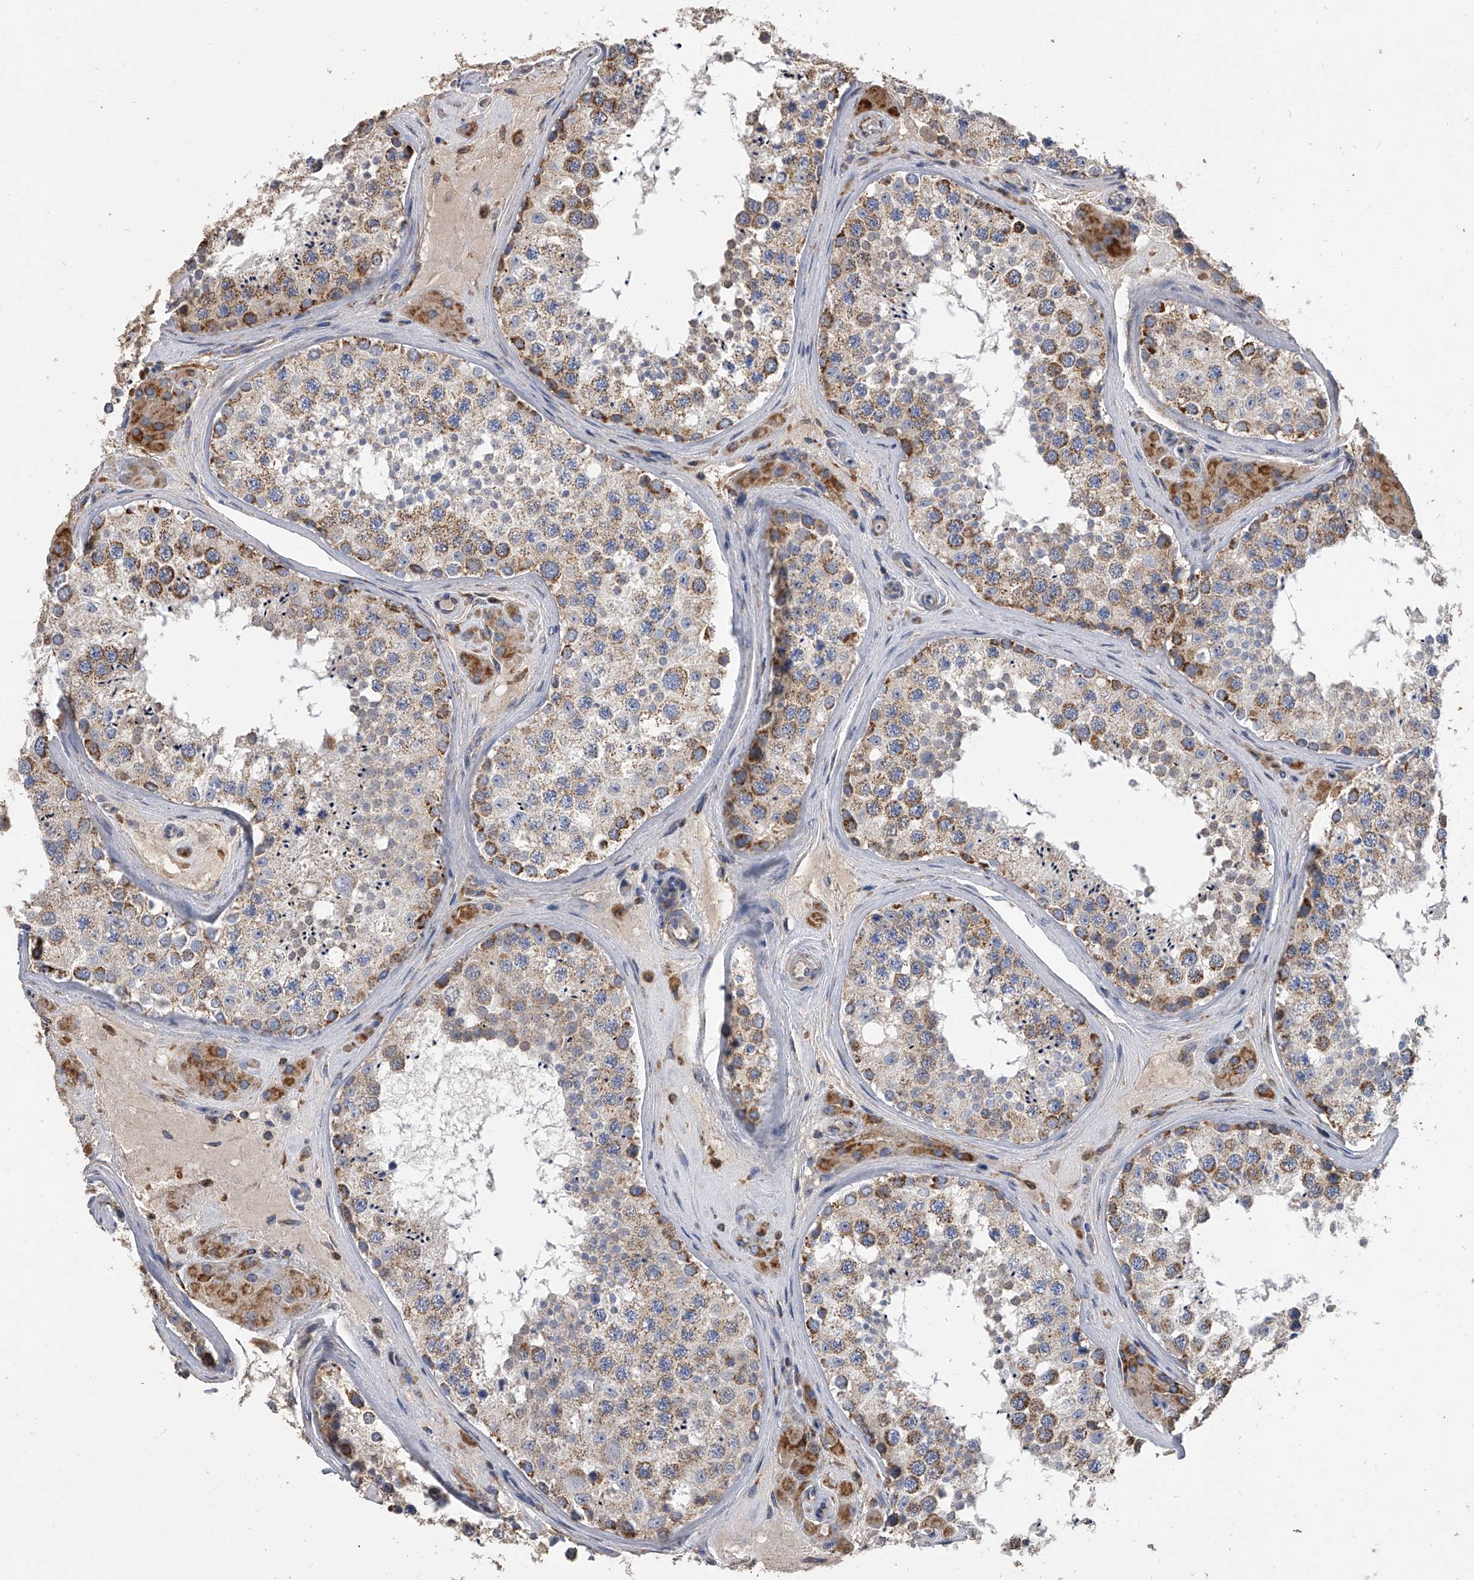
{"staining": {"intensity": "moderate", "quantity": "25%-75%", "location": "cytoplasmic/membranous"}, "tissue": "testis", "cell_type": "Cells in seminiferous ducts", "image_type": "normal", "snomed": [{"axis": "morphology", "description": "Normal tissue, NOS"}, {"axis": "topography", "description": "Testis"}], "caption": "A brown stain shows moderate cytoplasmic/membranous expression of a protein in cells in seminiferous ducts of normal testis. (Stains: DAB in brown, nuclei in blue, Microscopy: brightfield microscopy at high magnification).", "gene": "MRPL28", "patient": {"sex": "male", "age": 46}}